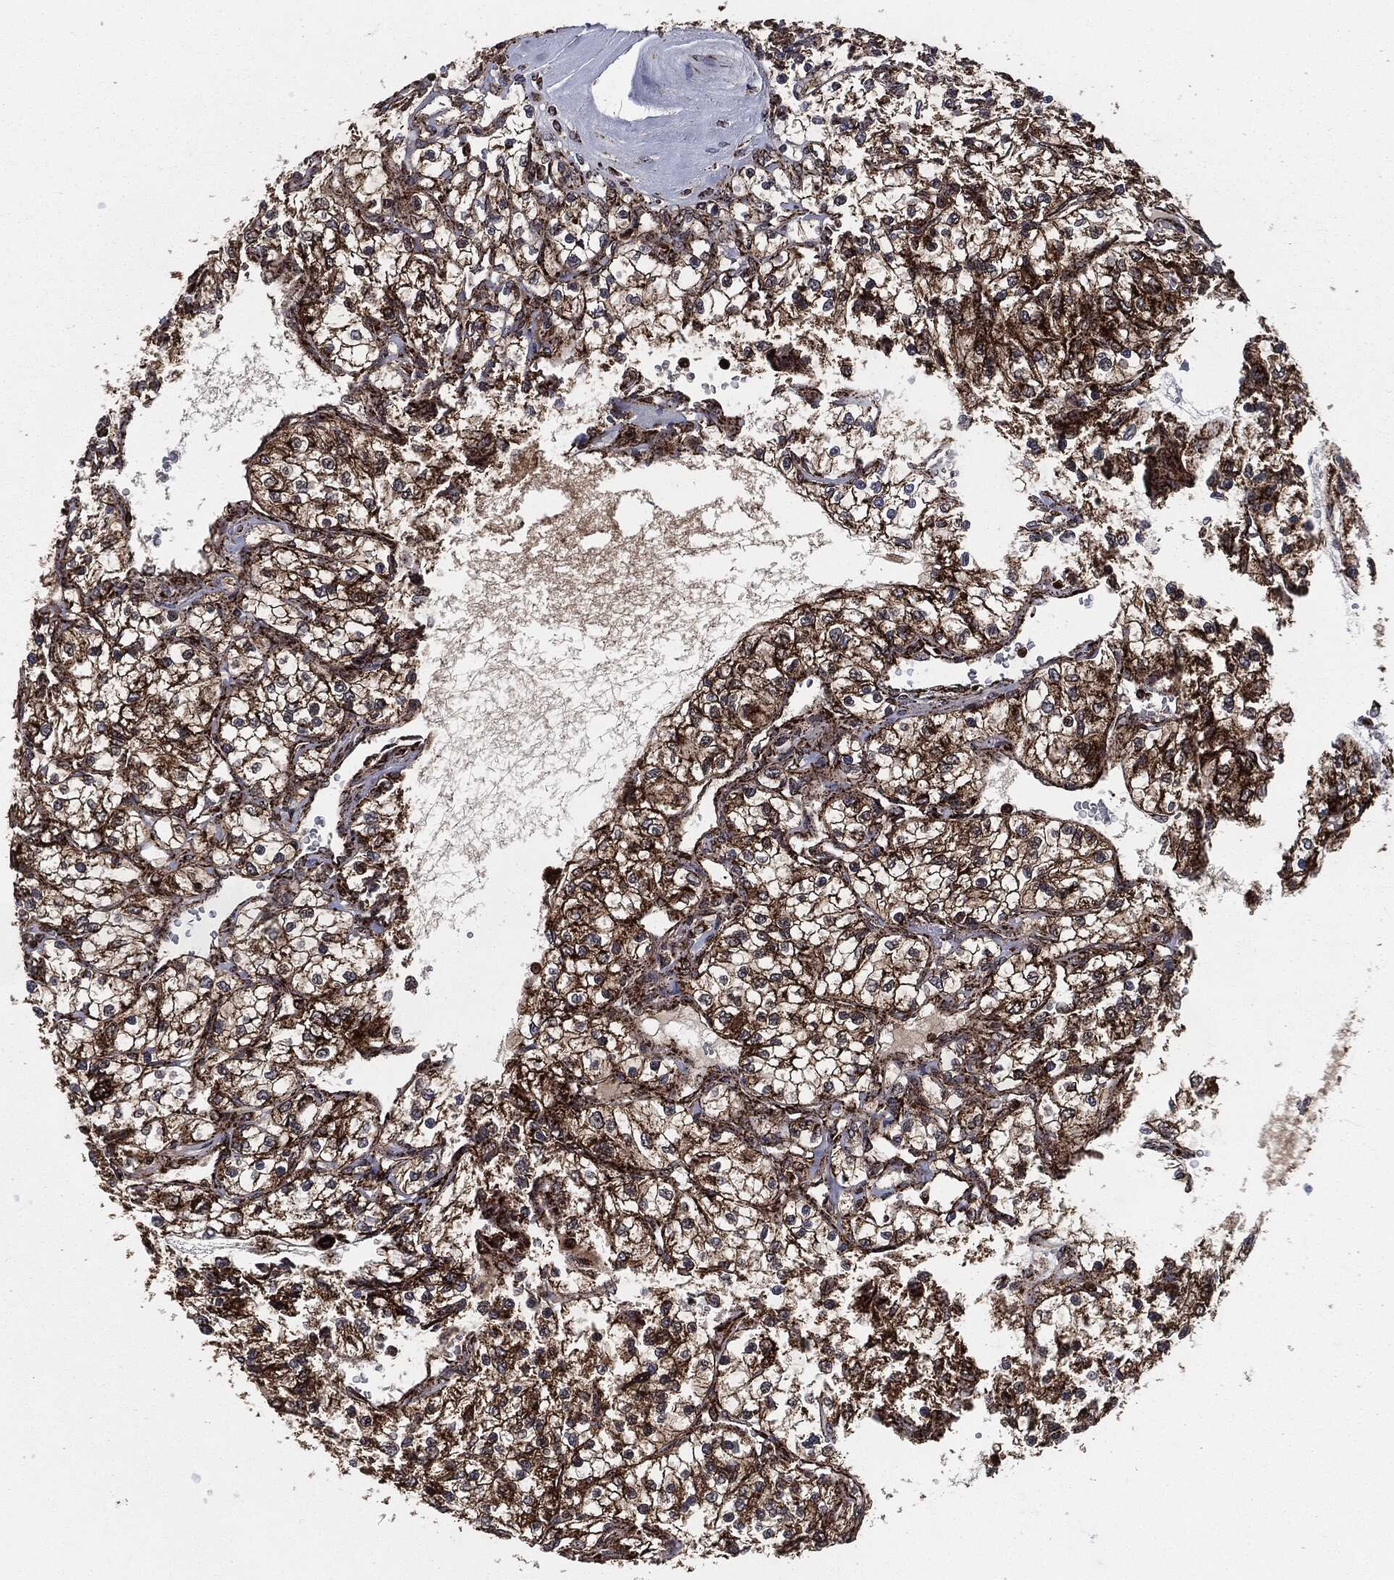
{"staining": {"intensity": "strong", "quantity": "<25%", "location": "cytoplasmic/membranous"}, "tissue": "renal cancer", "cell_type": "Tumor cells", "image_type": "cancer", "snomed": [{"axis": "morphology", "description": "Adenocarcinoma, NOS"}, {"axis": "topography", "description": "Kidney"}], "caption": "Renal adenocarcinoma was stained to show a protein in brown. There is medium levels of strong cytoplasmic/membranous staining in approximately <25% of tumor cells.", "gene": "FH", "patient": {"sex": "female", "age": 69}}